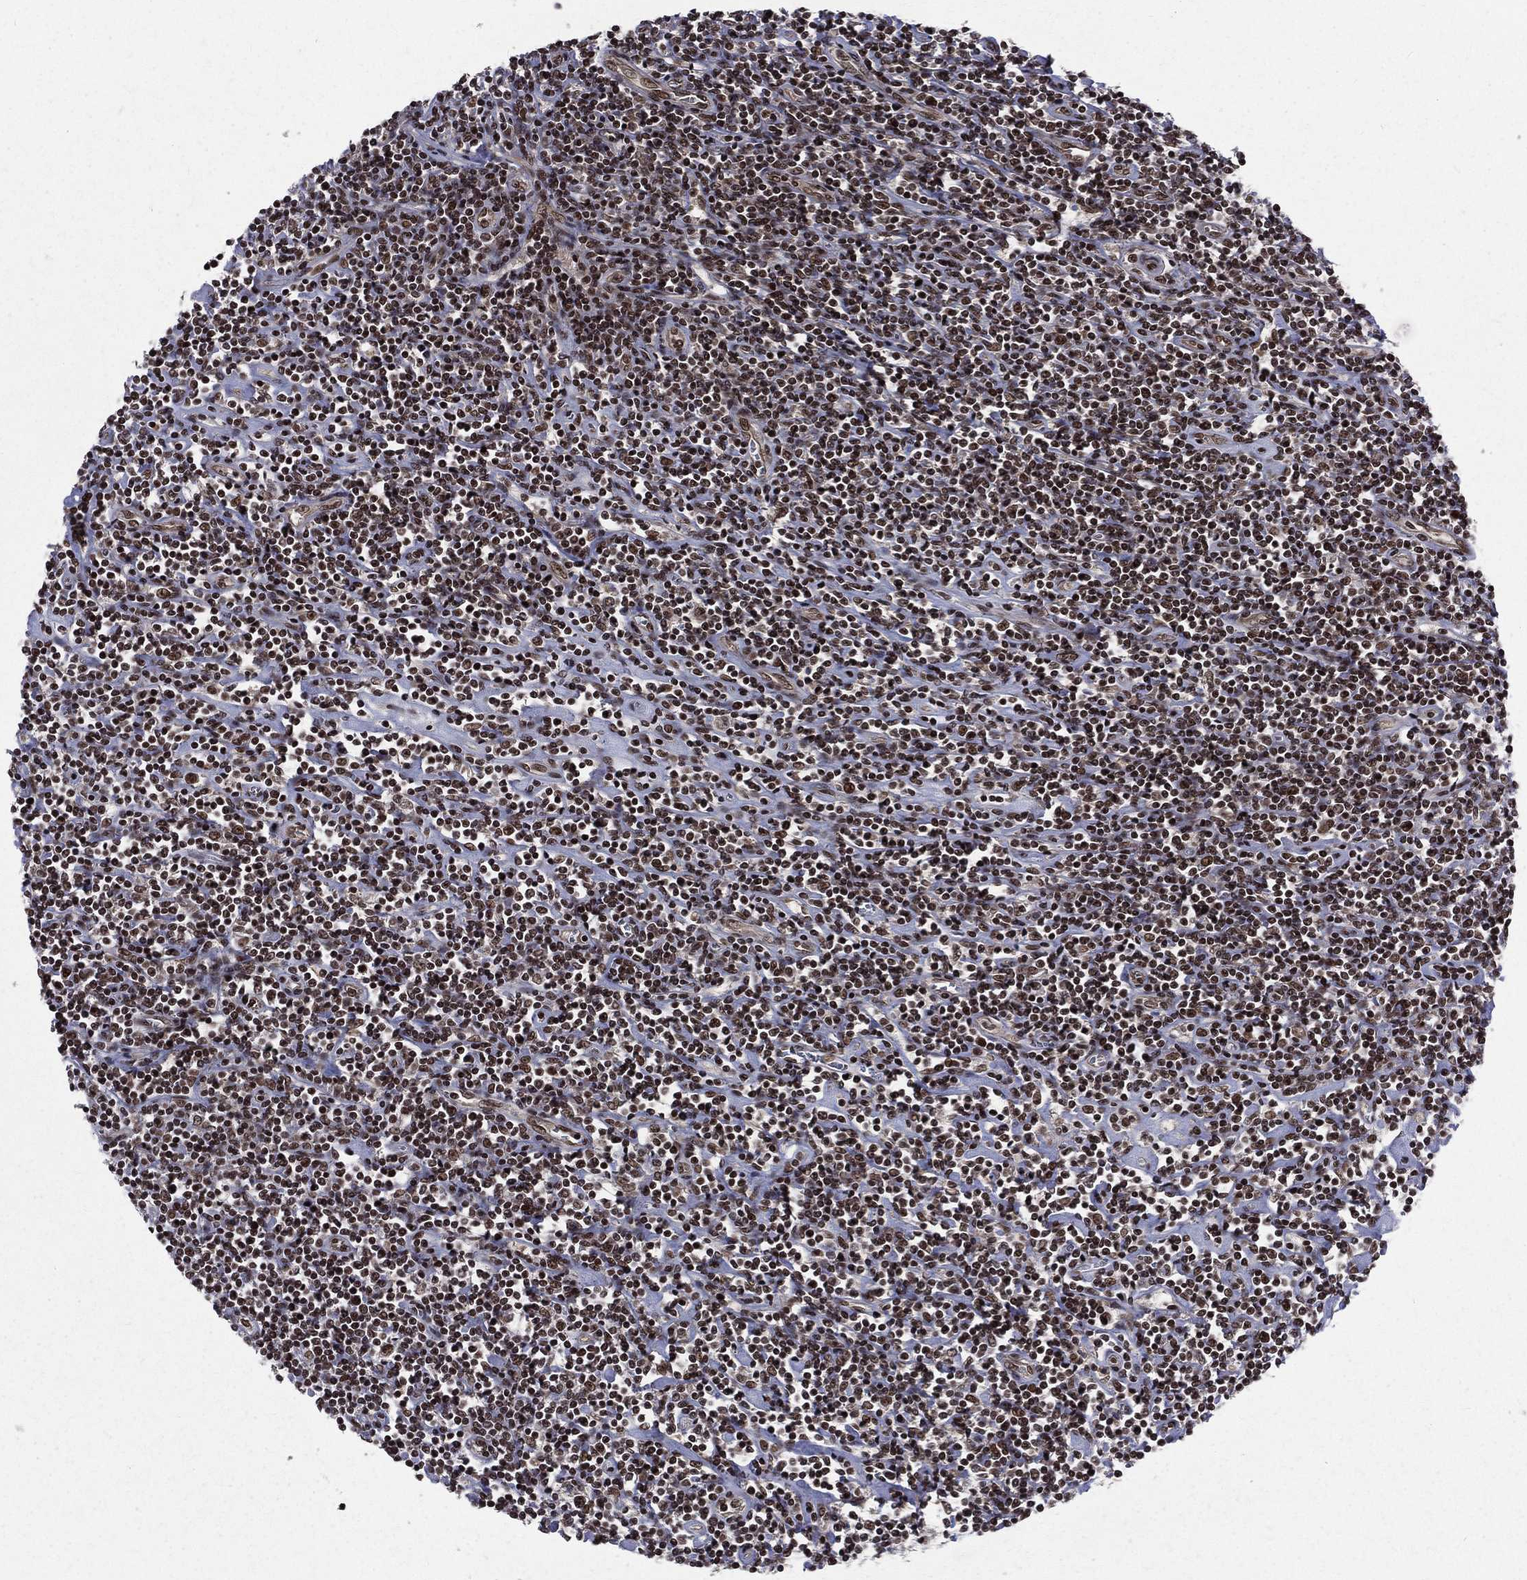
{"staining": {"intensity": "strong", "quantity": ">75%", "location": "nuclear"}, "tissue": "lymphoma", "cell_type": "Tumor cells", "image_type": "cancer", "snomed": [{"axis": "morphology", "description": "Hodgkin's disease, NOS"}, {"axis": "topography", "description": "Lymph node"}], "caption": "Lymphoma stained with IHC demonstrates strong nuclear positivity in approximately >75% of tumor cells.", "gene": "SMC3", "patient": {"sex": "male", "age": 40}}